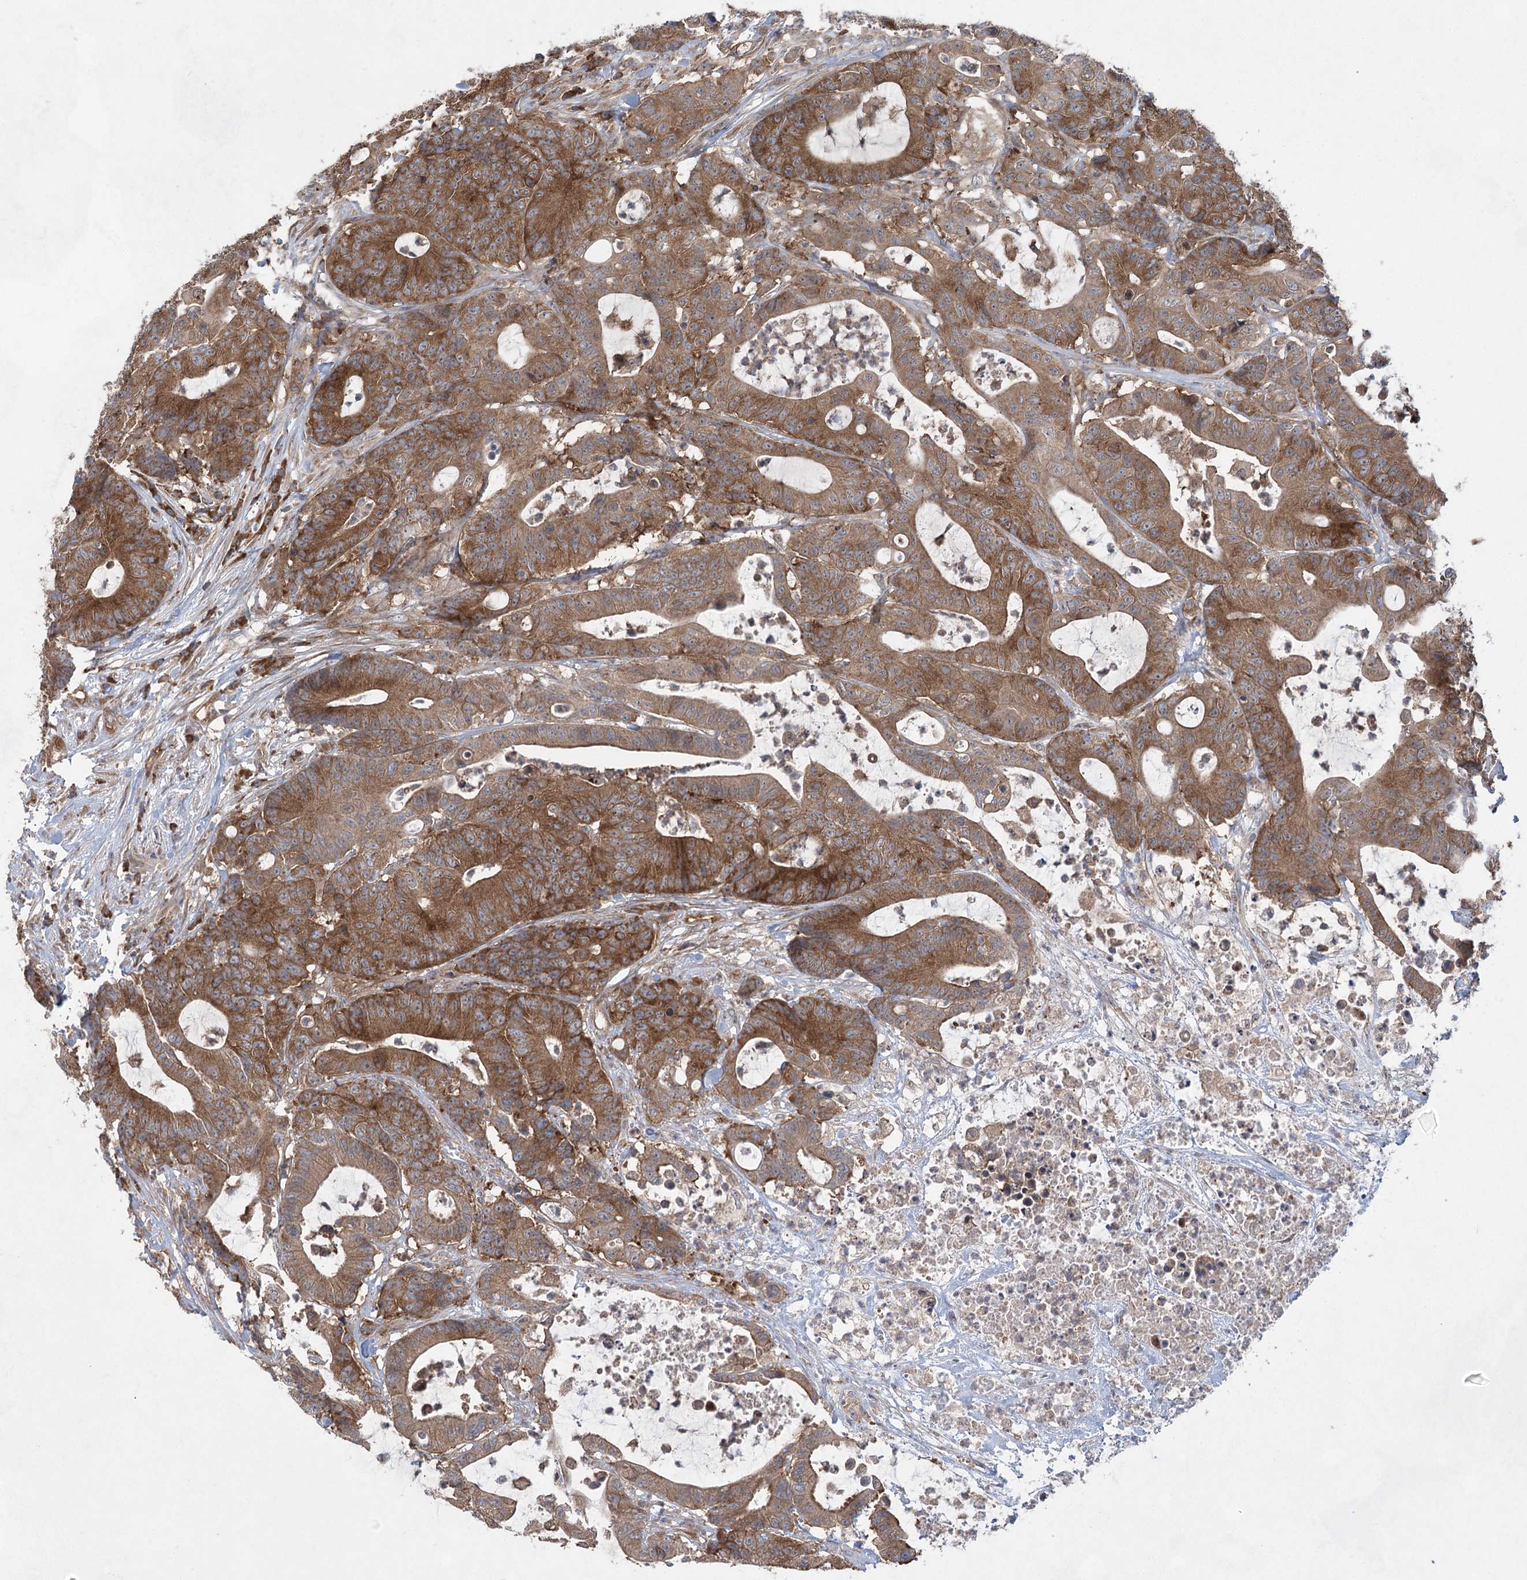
{"staining": {"intensity": "moderate", "quantity": ">75%", "location": "cytoplasmic/membranous"}, "tissue": "colorectal cancer", "cell_type": "Tumor cells", "image_type": "cancer", "snomed": [{"axis": "morphology", "description": "Adenocarcinoma, NOS"}, {"axis": "topography", "description": "Colon"}], "caption": "High-power microscopy captured an immunohistochemistry micrograph of colorectal cancer, revealing moderate cytoplasmic/membranous expression in about >75% of tumor cells.", "gene": "EIF3A", "patient": {"sex": "female", "age": 84}}